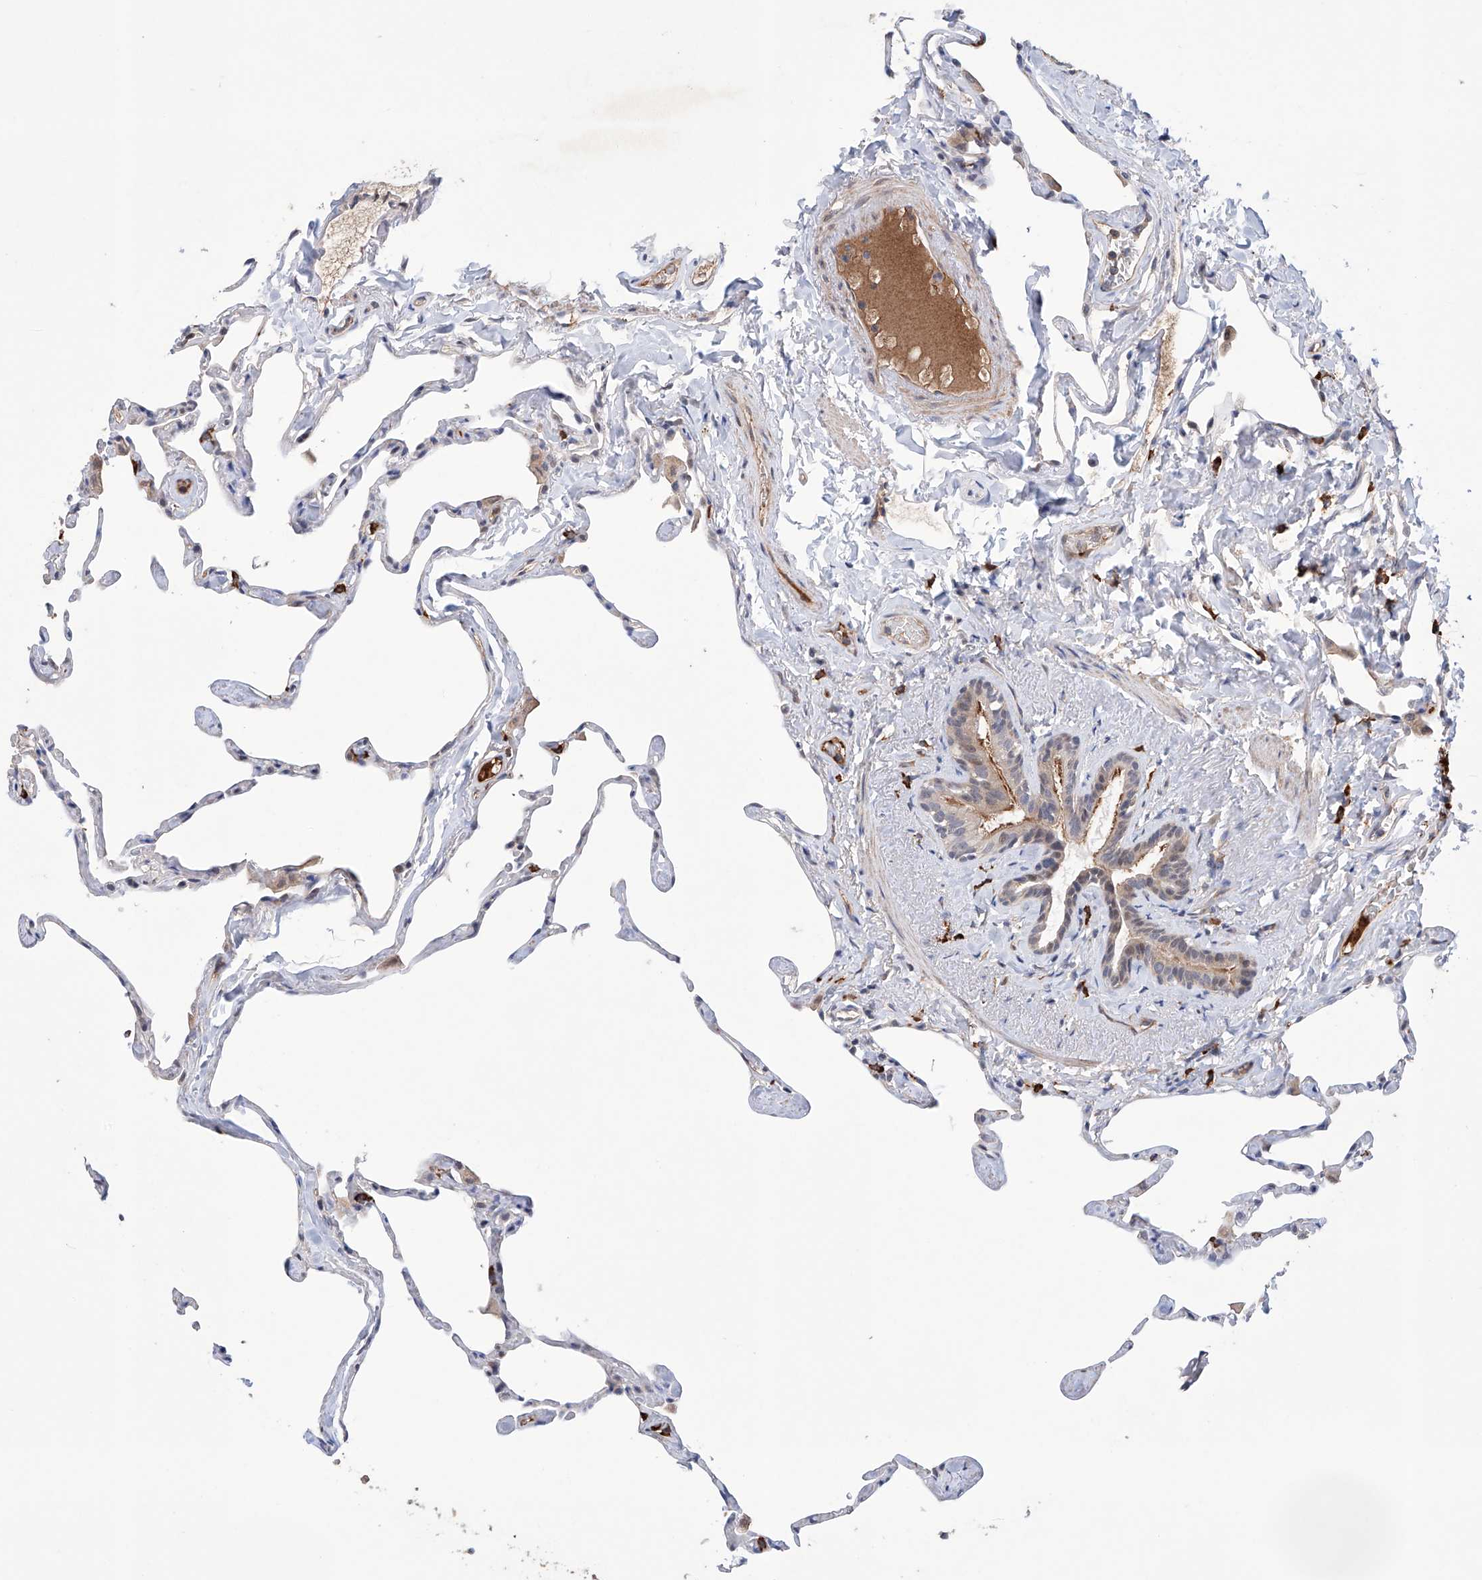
{"staining": {"intensity": "negative", "quantity": "none", "location": "none"}, "tissue": "lung", "cell_type": "Alveolar cells", "image_type": "normal", "snomed": [{"axis": "morphology", "description": "Normal tissue, NOS"}, {"axis": "topography", "description": "Lung"}], "caption": "DAB (3,3'-diaminobenzidine) immunohistochemical staining of normal lung reveals no significant staining in alveolar cells.", "gene": "AFG1L", "patient": {"sex": "male", "age": 65}}